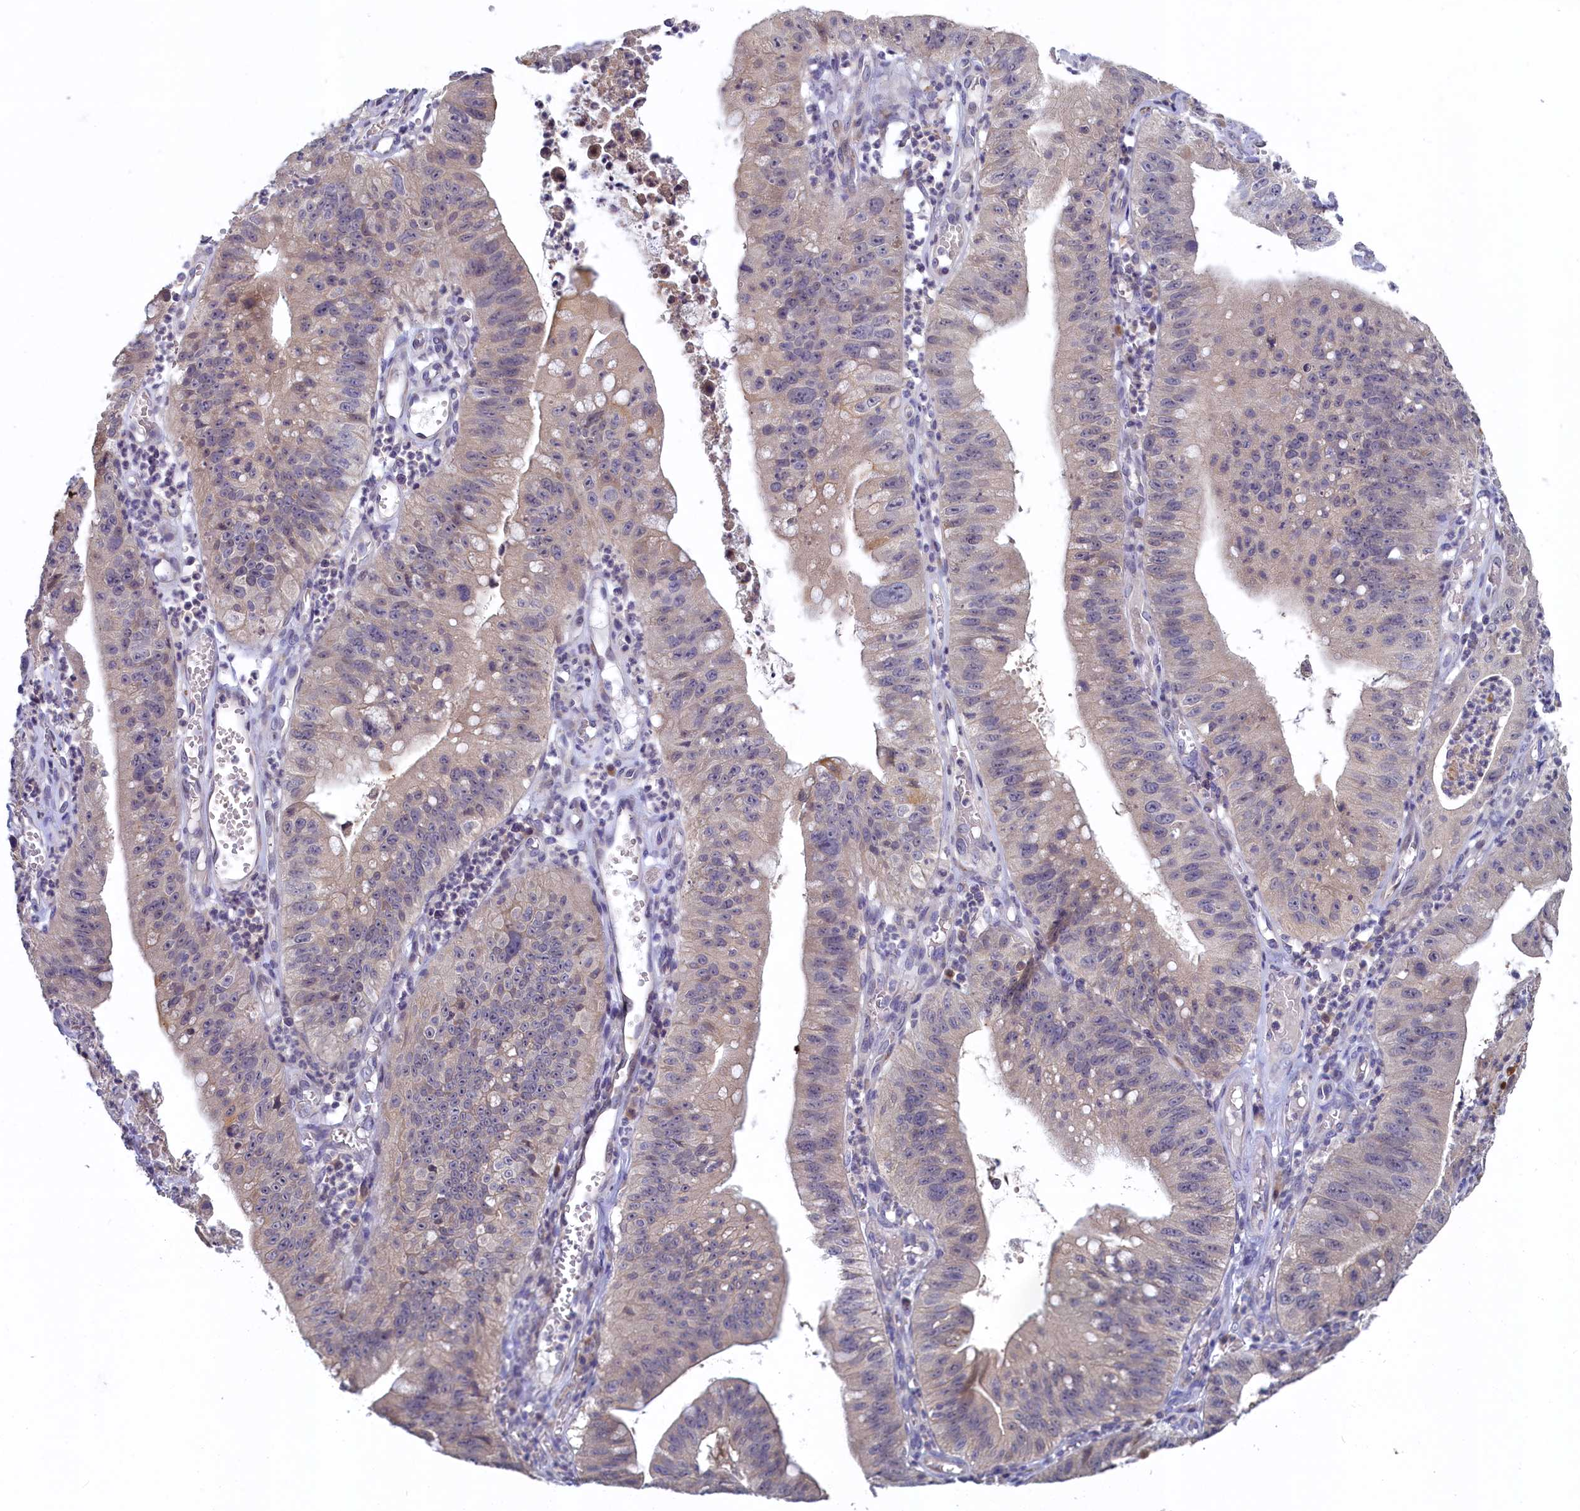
{"staining": {"intensity": "weak", "quantity": "<25%", "location": "nuclear"}, "tissue": "stomach cancer", "cell_type": "Tumor cells", "image_type": "cancer", "snomed": [{"axis": "morphology", "description": "Adenocarcinoma, NOS"}, {"axis": "topography", "description": "Stomach"}], "caption": "This is an IHC histopathology image of human stomach adenocarcinoma. There is no positivity in tumor cells.", "gene": "UCHL3", "patient": {"sex": "male", "age": 59}}